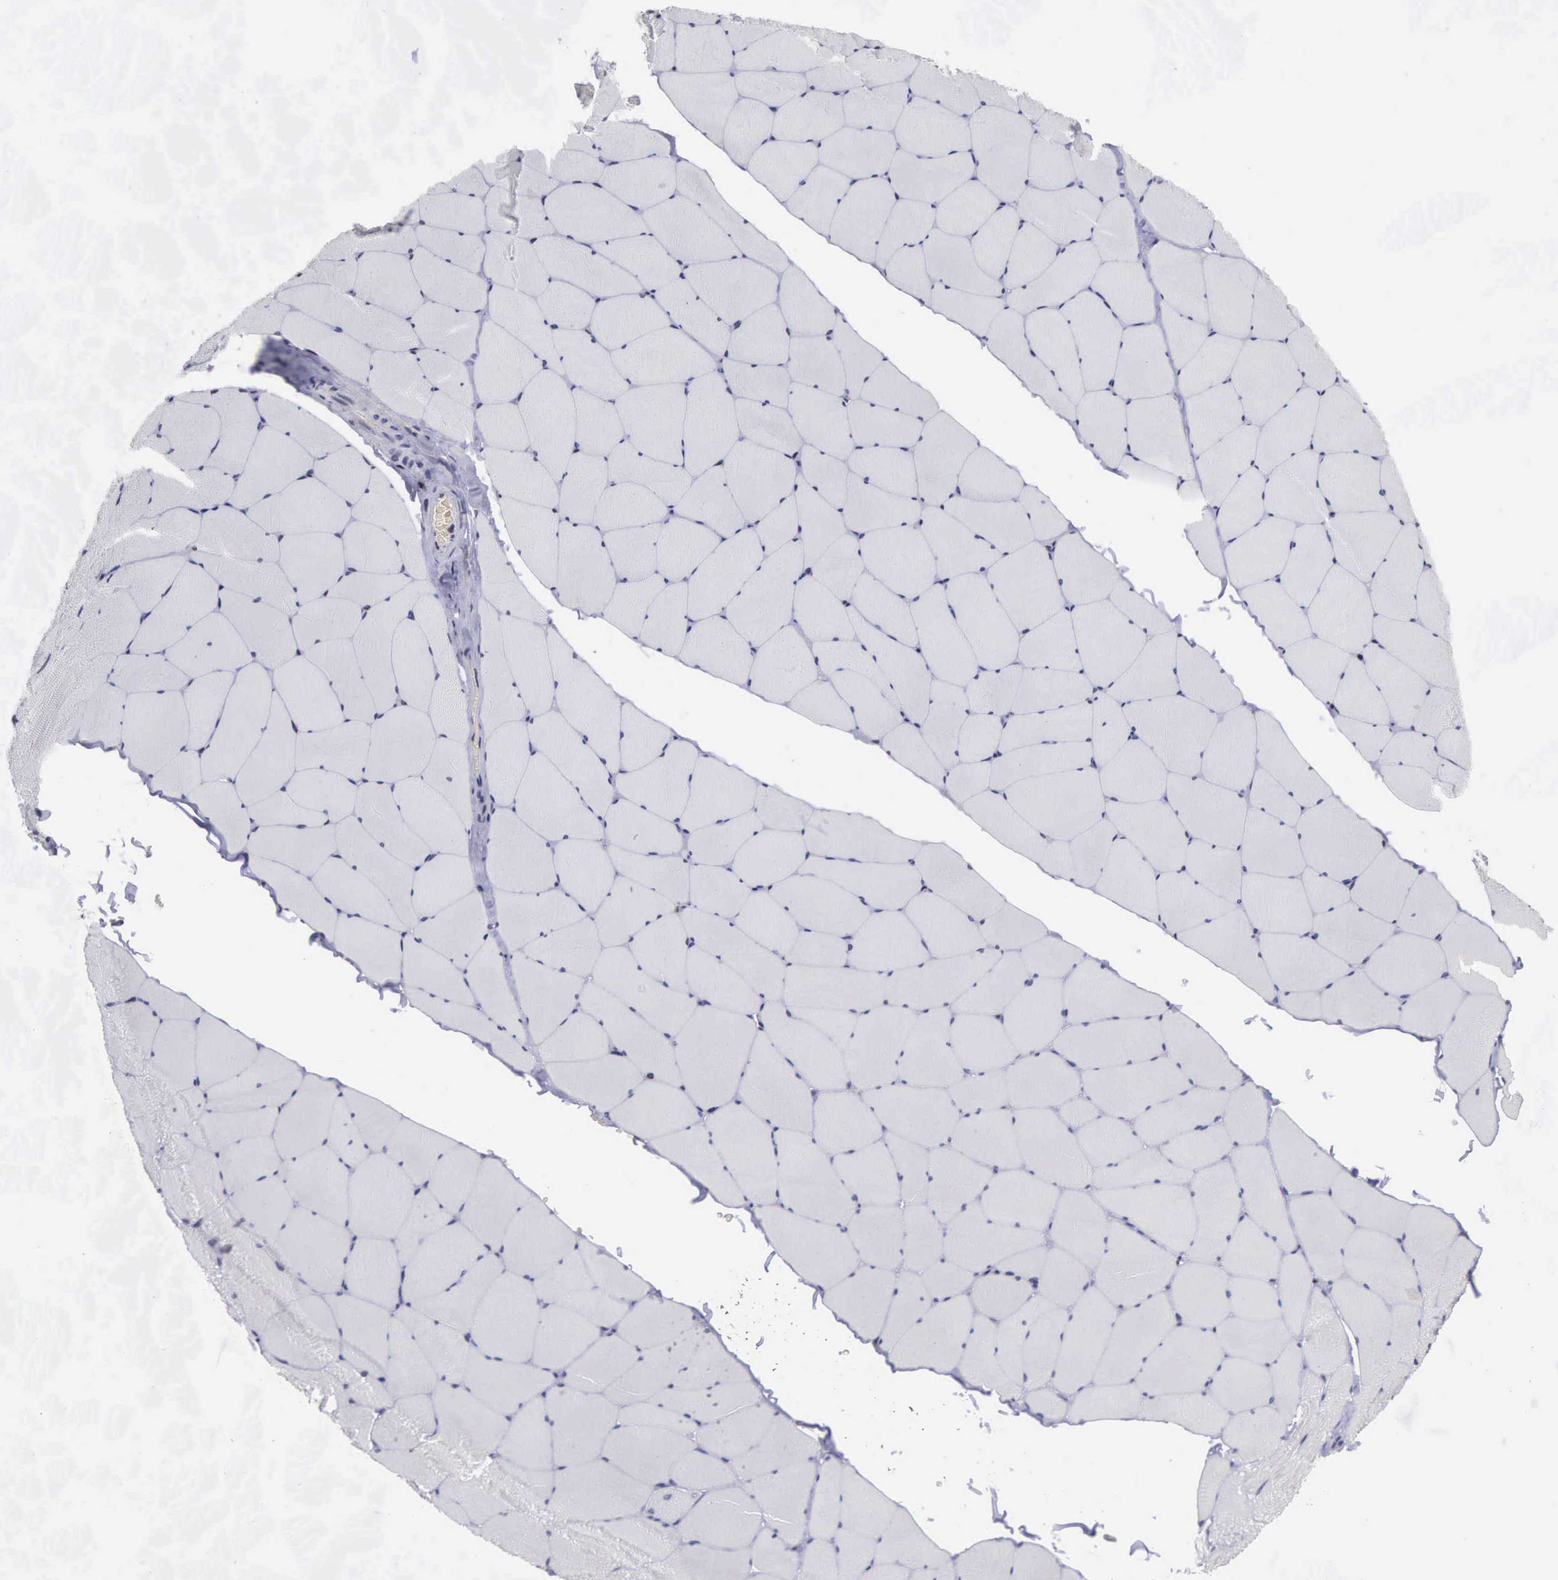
{"staining": {"intensity": "weak", "quantity": "<25%", "location": "nuclear"}, "tissue": "skeletal muscle", "cell_type": "Myocytes", "image_type": "normal", "snomed": [{"axis": "morphology", "description": "Normal tissue, NOS"}, {"axis": "topography", "description": "Skeletal muscle"}, {"axis": "topography", "description": "Salivary gland"}], "caption": "The immunohistochemistry (IHC) histopathology image has no significant staining in myocytes of skeletal muscle.", "gene": "VRK1", "patient": {"sex": "male", "age": 62}}